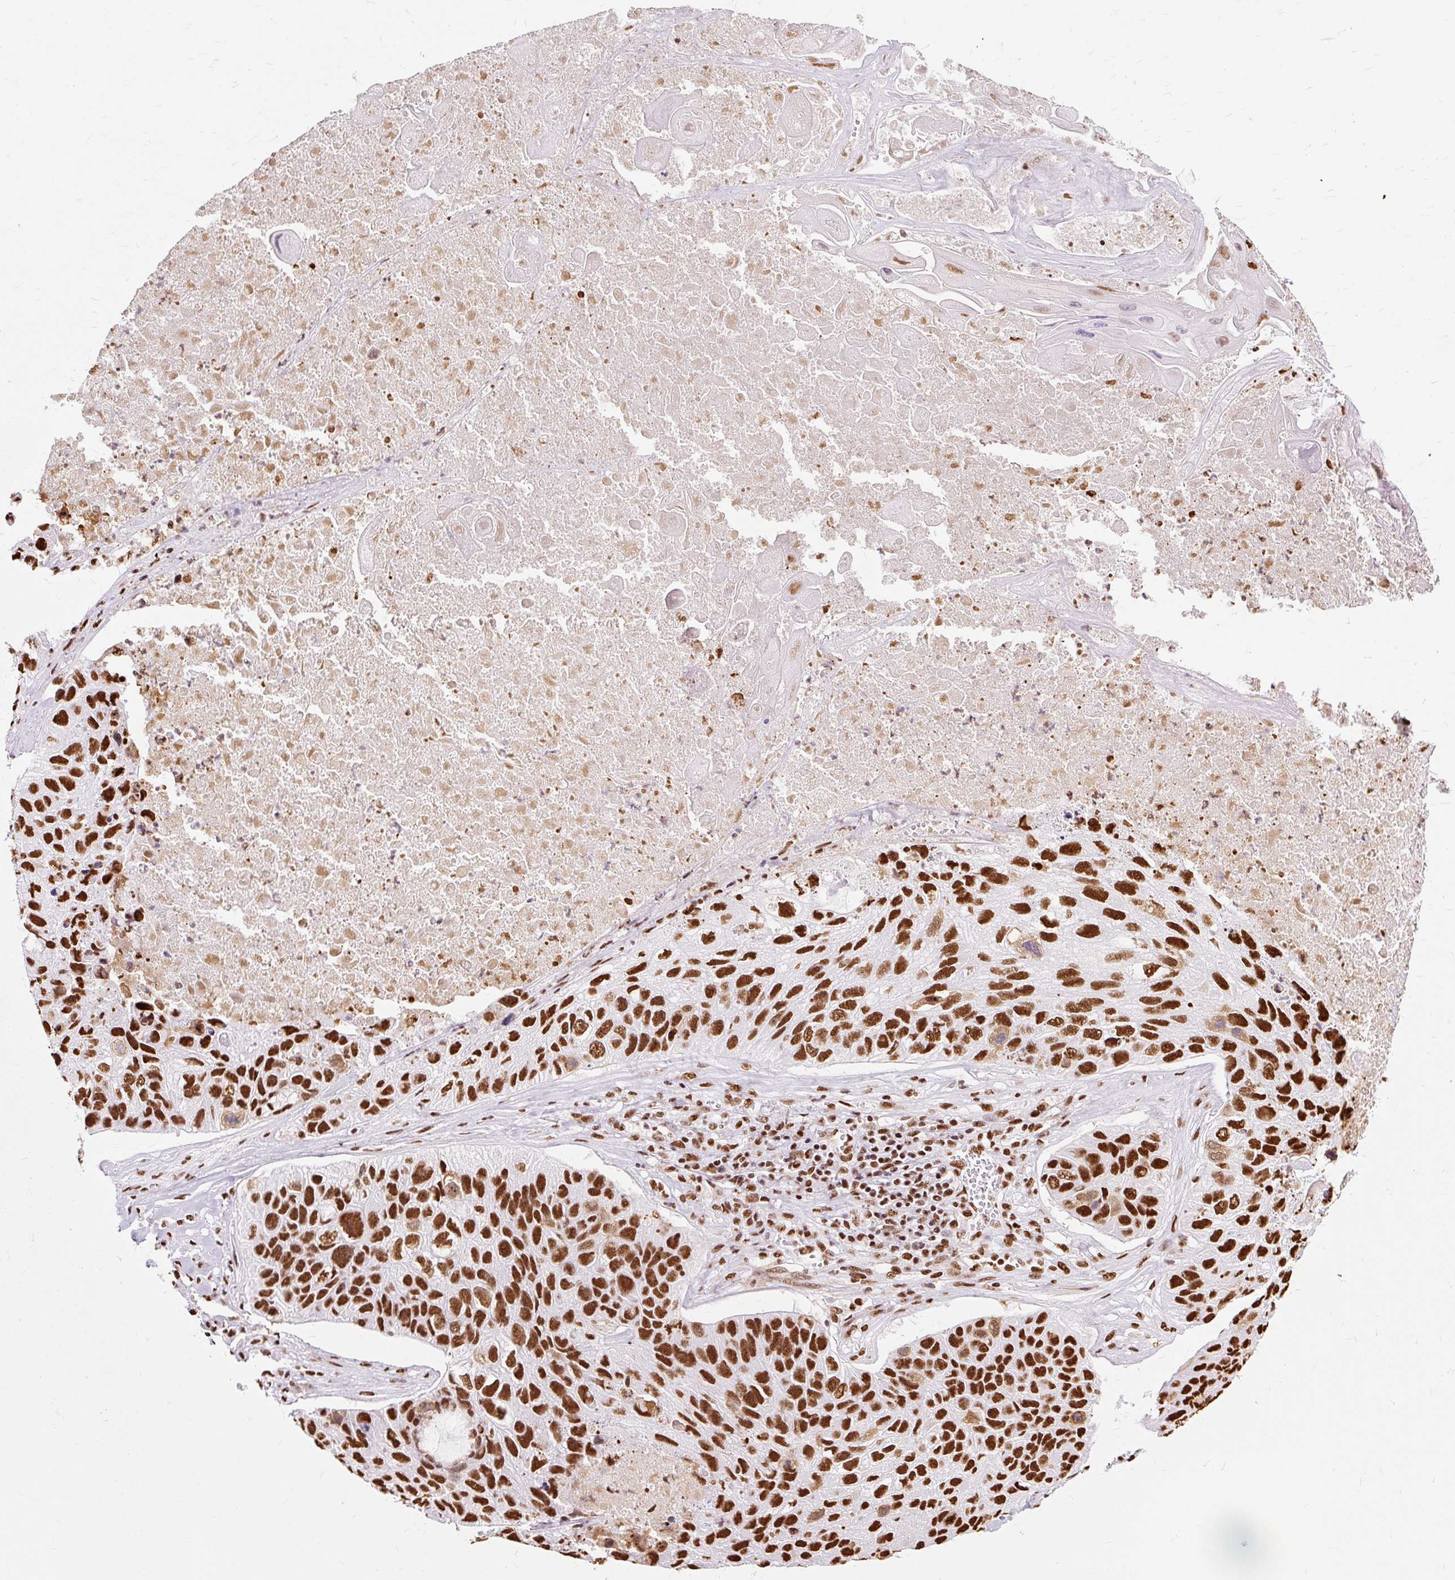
{"staining": {"intensity": "strong", "quantity": ">75%", "location": "nuclear"}, "tissue": "lung cancer", "cell_type": "Tumor cells", "image_type": "cancer", "snomed": [{"axis": "morphology", "description": "Squamous cell carcinoma, NOS"}, {"axis": "topography", "description": "Lung"}], "caption": "Immunohistochemical staining of lung cancer demonstrates high levels of strong nuclear expression in about >75% of tumor cells.", "gene": "XRCC6", "patient": {"sex": "male", "age": 61}}